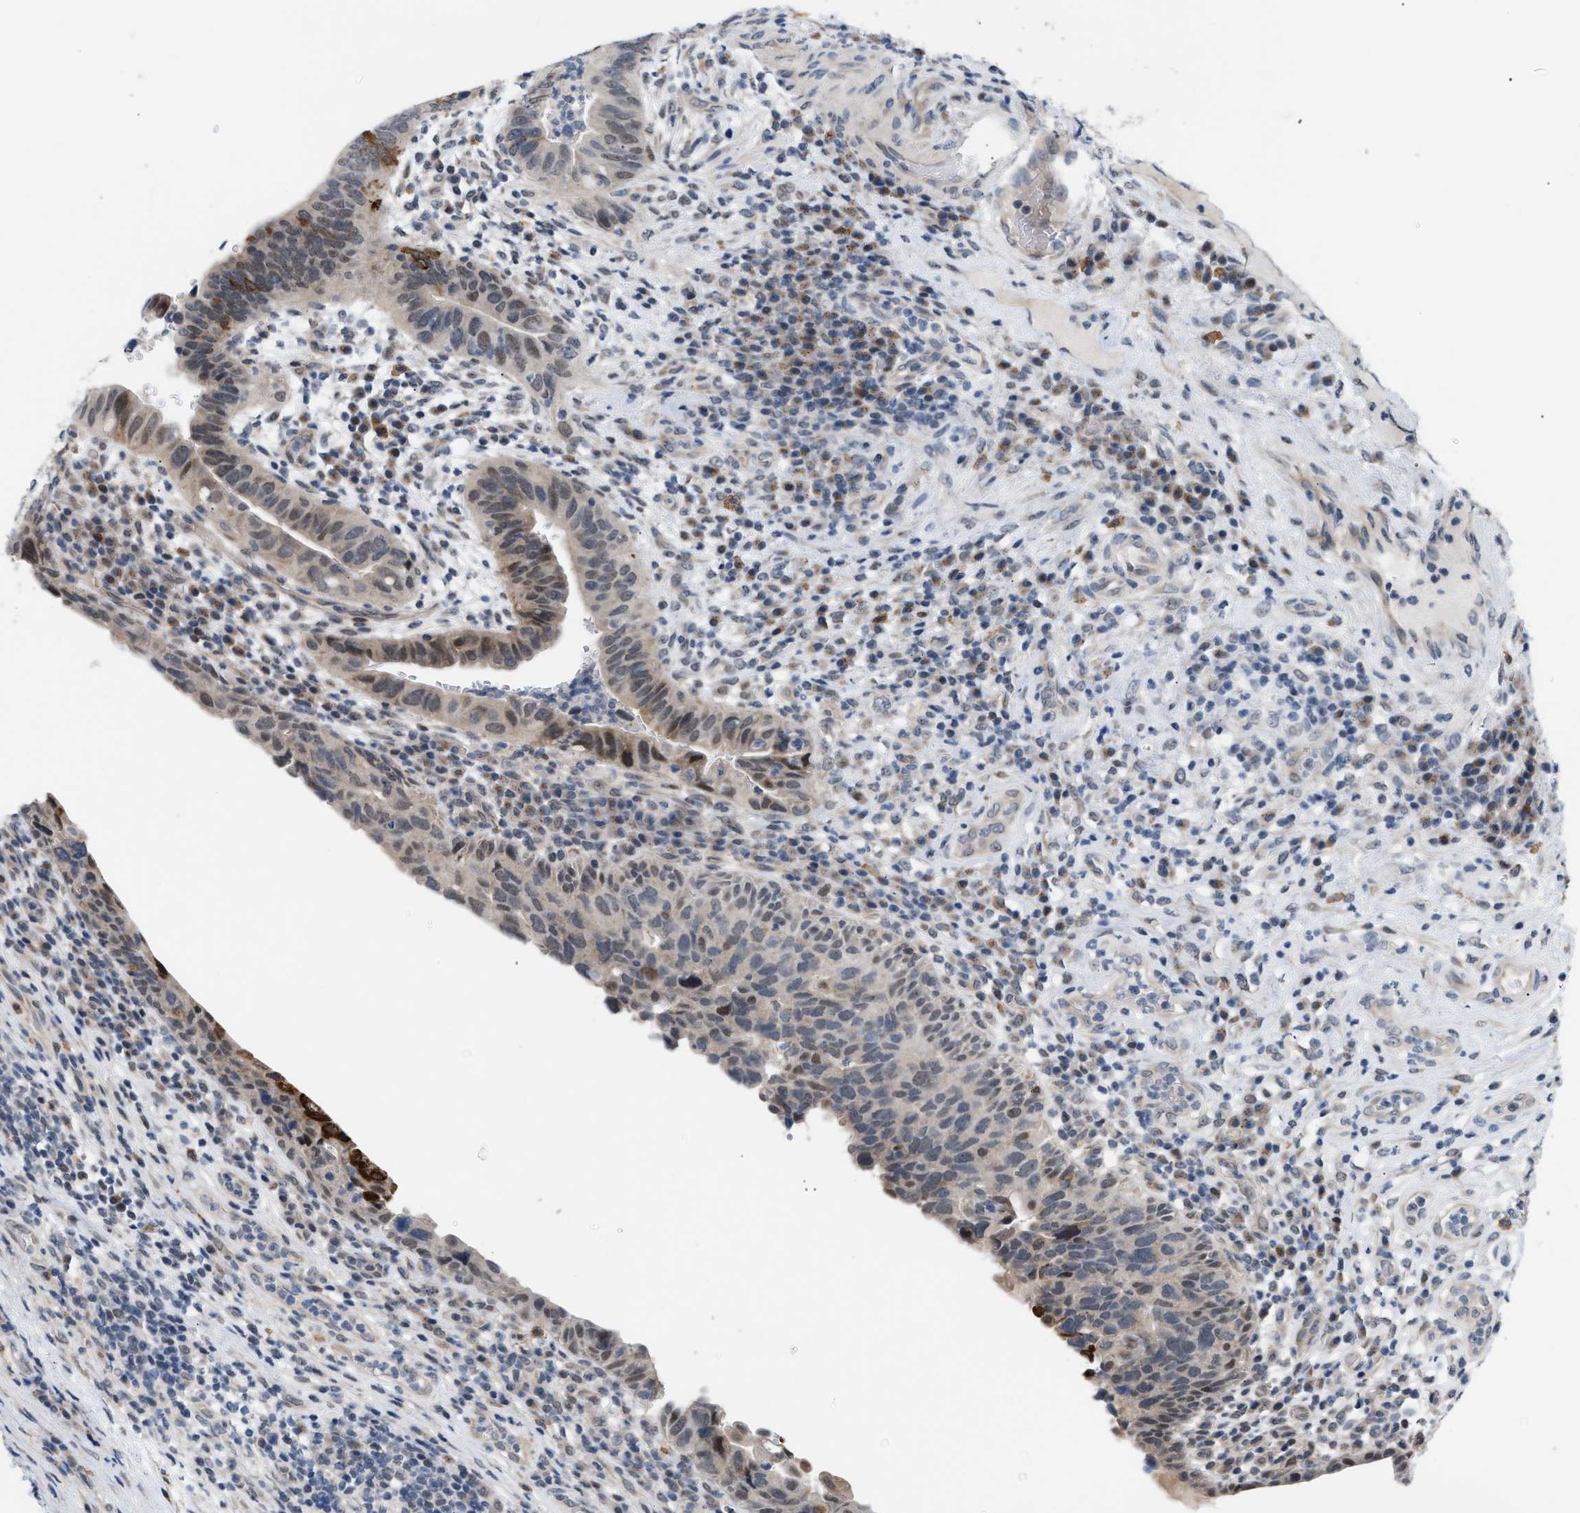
{"staining": {"intensity": "weak", "quantity": "25%-75%", "location": "cytoplasmic/membranous,nuclear"}, "tissue": "urothelial cancer", "cell_type": "Tumor cells", "image_type": "cancer", "snomed": [{"axis": "morphology", "description": "Urothelial carcinoma, High grade"}, {"axis": "topography", "description": "Urinary bladder"}], "caption": "Urothelial cancer was stained to show a protein in brown. There is low levels of weak cytoplasmic/membranous and nuclear positivity in about 25%-75% of tumor cells. The staining is performed using DAB (3,3'-diaminobenzidine) brown chromogen to label protein expression. The nuclei are counter-stained blue using hematoxylin.", "gene": "TXNRD3", "patient": {"sex": "female", "age": 82}}